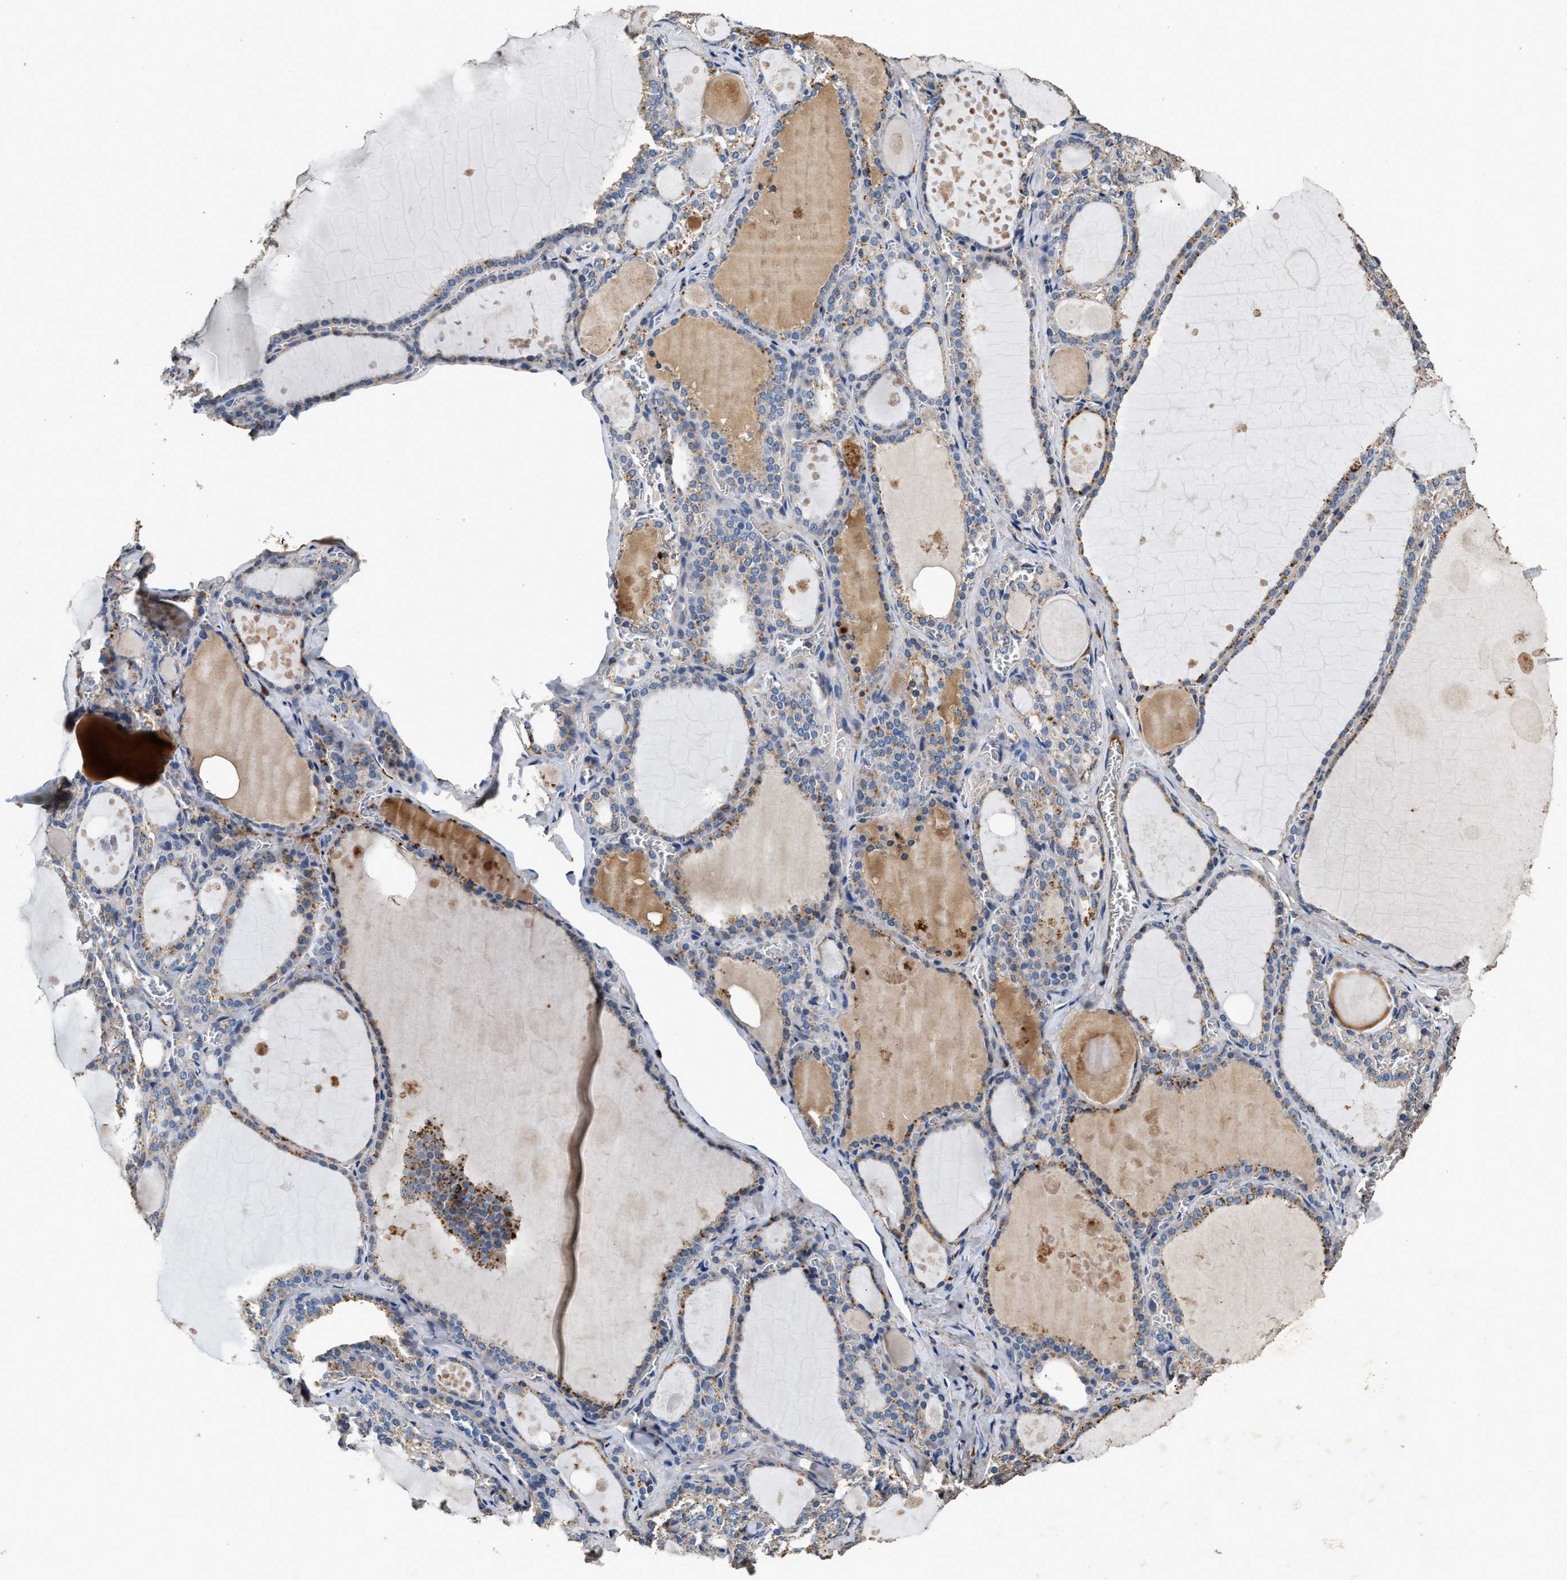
{"staining": {"intensity": "moderate", "quantity": "25%-75%", "location": "cytoplasmic/membranous"}, "tissue": "thyroid gland", "cell_type": "Glandular cells", "image_type": "normal", "snomed": [{"axis": "morphology", "description": "Normal tissue, NOS"}, {"axis": "topography", "description": "Thyroid gland"}], "caption": "Immunohistochemistry (IHC) staining of normal thyroid gland, which exhibits medium levels of moderate cytoplasmic/membranous expression in approximately 25%-75% of glandular cells indicating moderate cytoplasmic/membranous protein staining. The staining was performed using DAB (3,3'-diaminobenzidine) (brown) for protein detection and nuclei were counterstained in hematoxylin (blue).", "gene": "C3", "patient": {"sex": "male", "age": 56}}